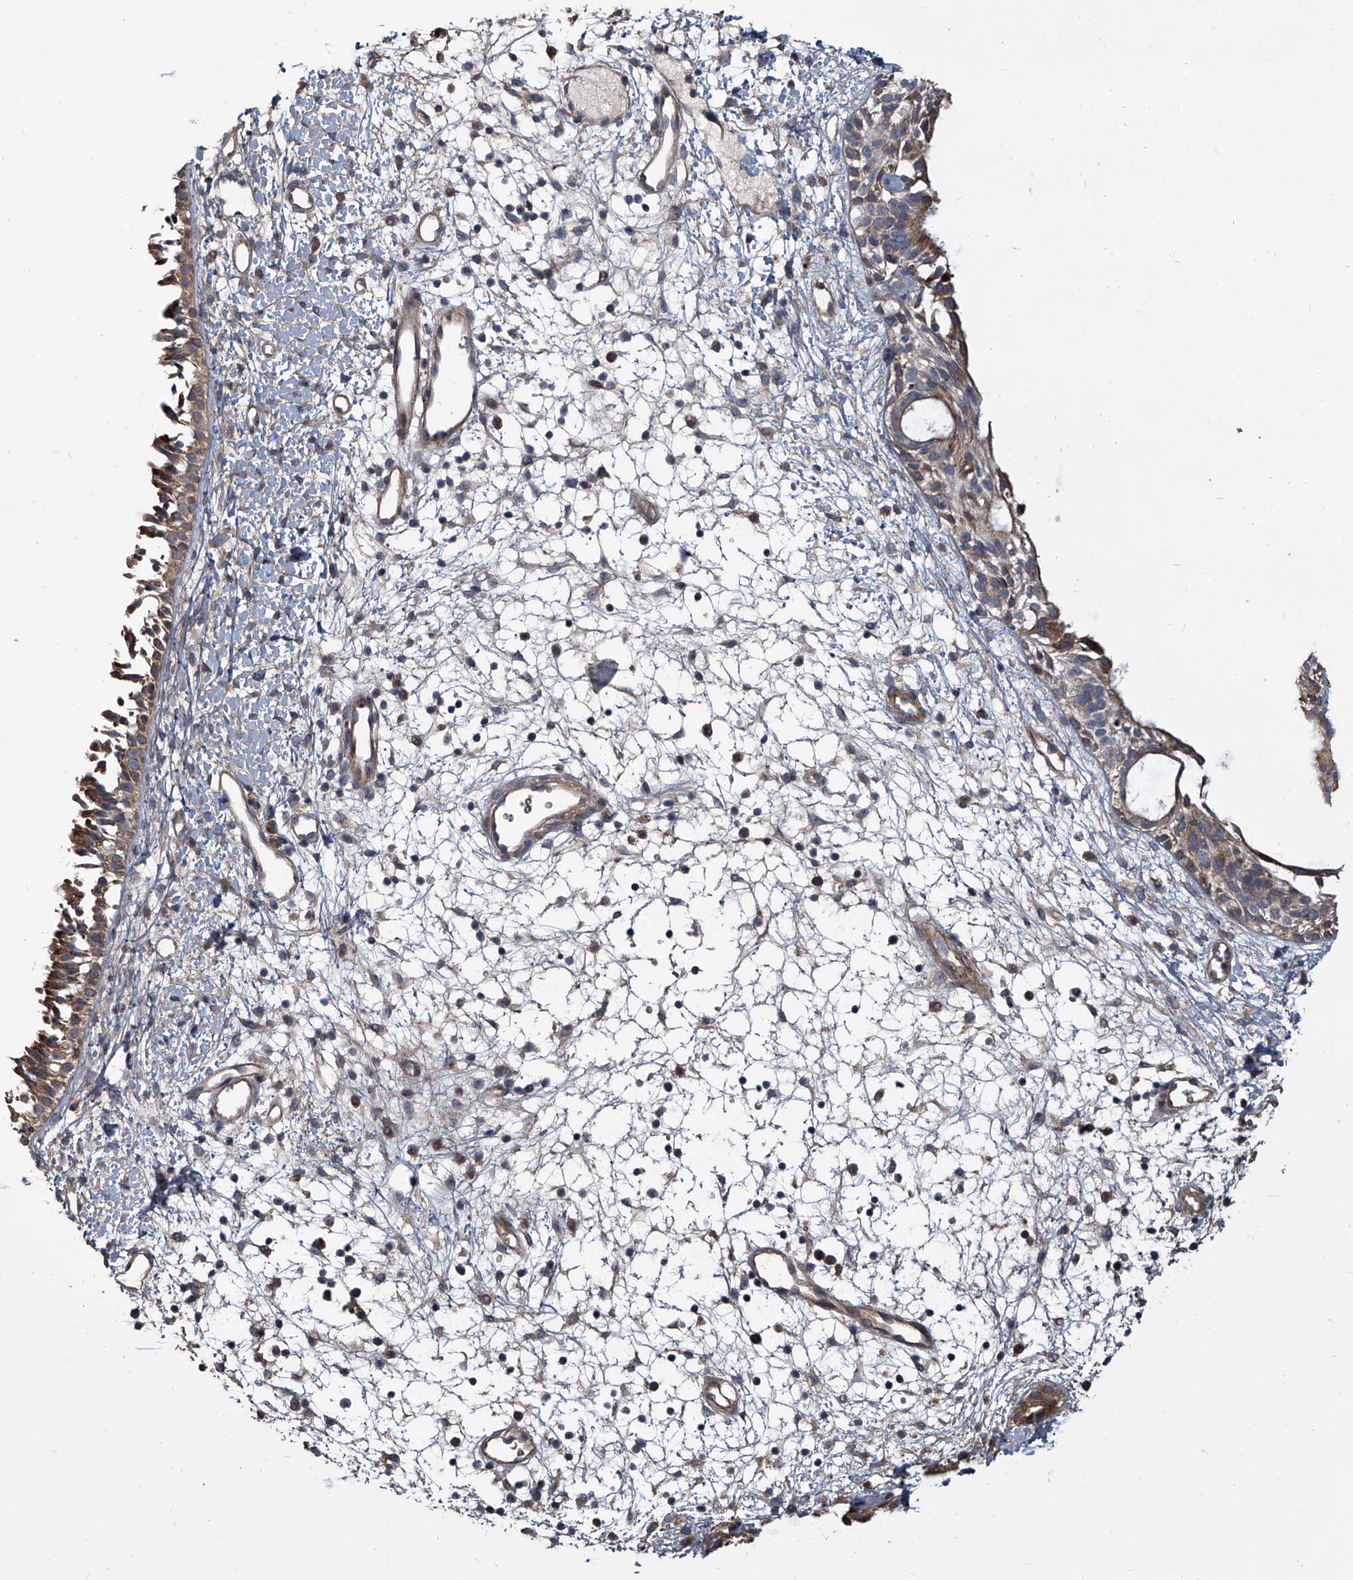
{"staining": {"intensity": "strong", "quantity": "25%-75%", "location": "cytoplasmic/membranous"}, "tissue": "nasopharynx", "cell_type": "Respiratory epithelial cells", "image_type": "normal", "snomed": [{"axis": "morphology", "description": "Normal tissue, NOS"}, {"axis": "topography", "description": "Nasopharynx"}], "caption": "A high-resolution photomicrograph shows IHC staining of benign nasopharynx, which displays strong cytoplasmic/membranous expression in approximately 25%-75% of respiratory epithelial cells. Immunohistochemistry (ihc) stains the protein in brown and the nuclei are stained blue.", "gene": "EVA1C", "patient": {"sex": "male", "age": 22}}